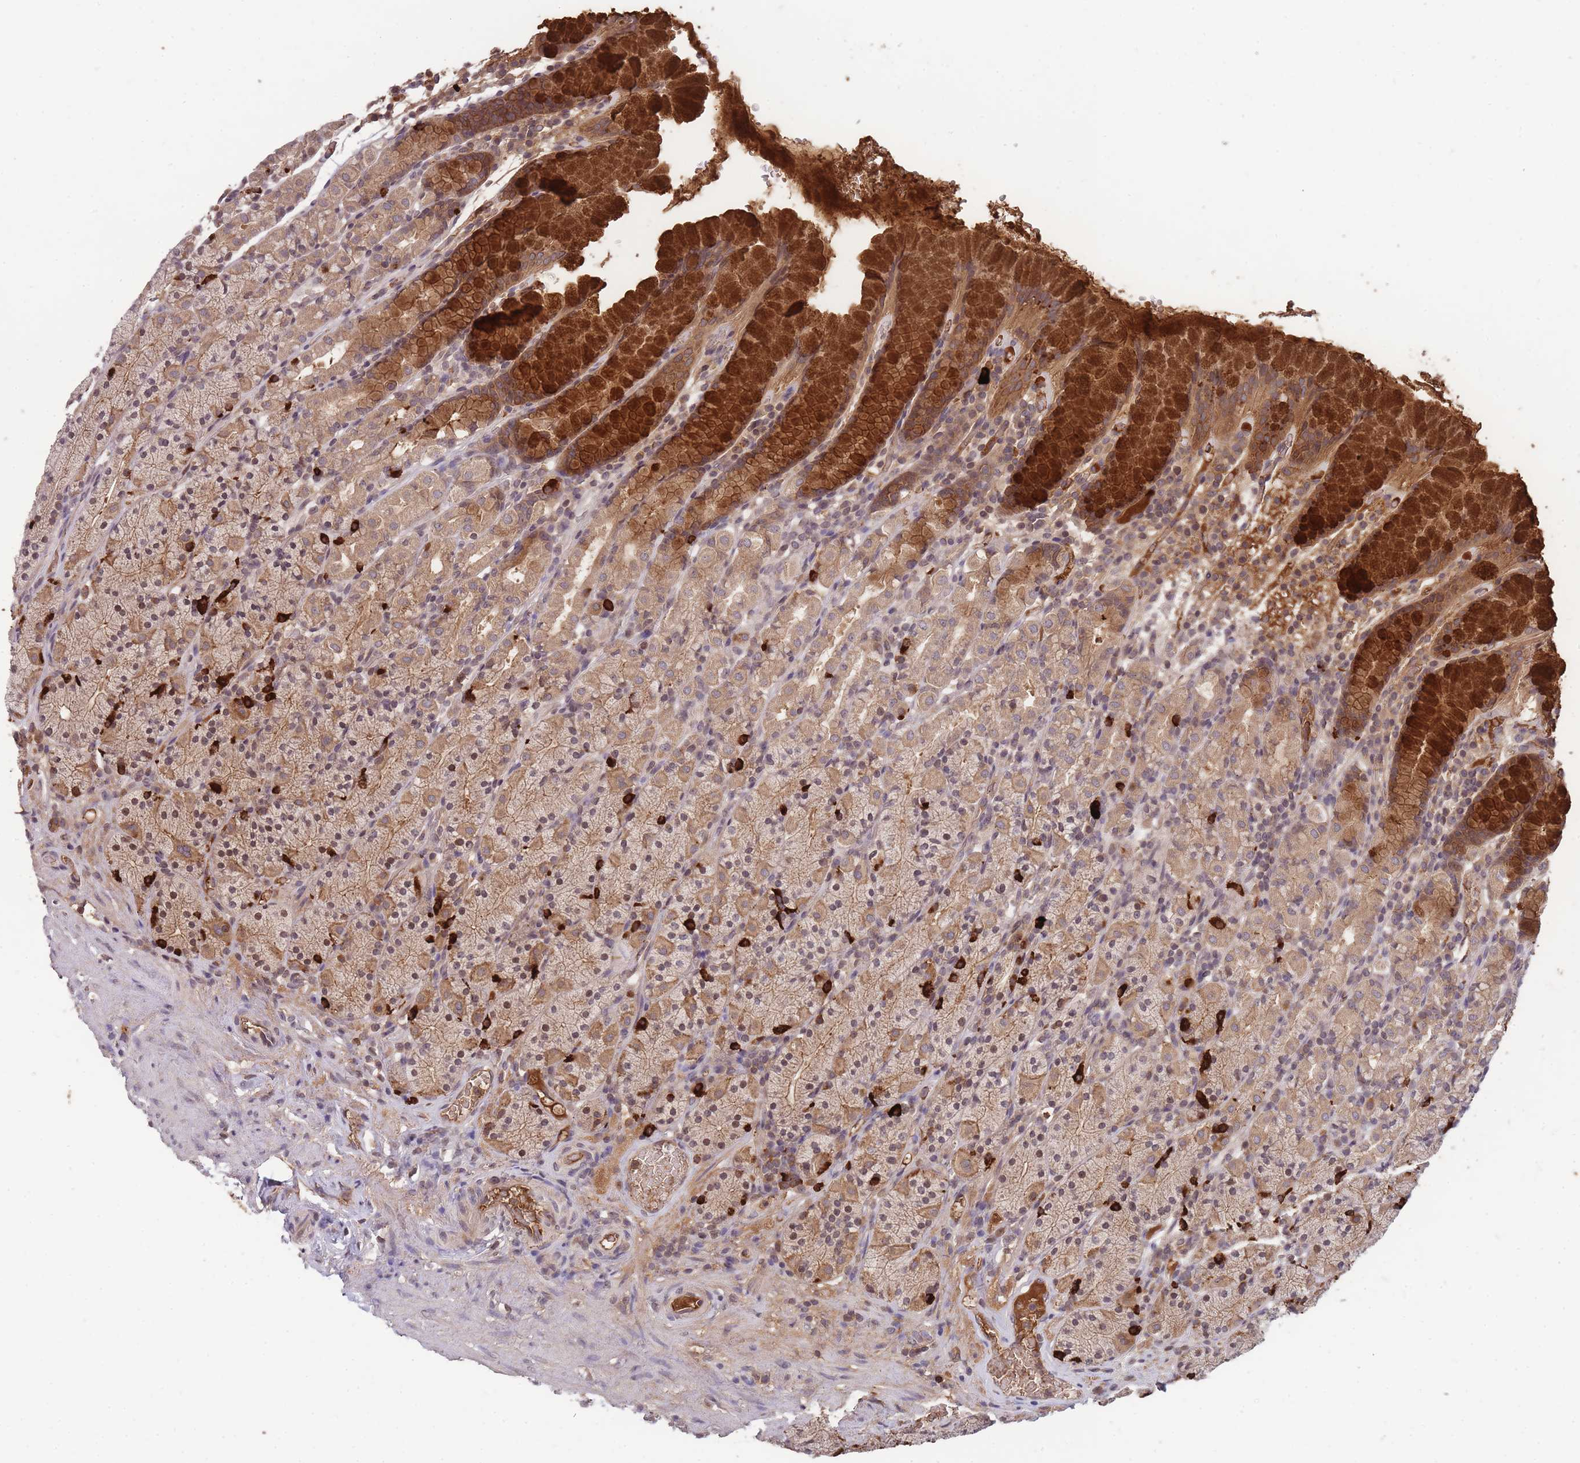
{"staining": {"intensity": "strong", "quantity": "25%-75%", "location": "cytoplasmic/membranous"}, "tissue": "stomach", "cell_type": "Glandular cells", "image_type": "normal", "snomed": [{"axis": "morphology", "description": "Normal tissue, NOS"}, {"axis": "topography", "description": "Stomach, upper"}, {"axis": "topography", "description": "Stomach"}], "caption": "Strong cytoplasmic/membranous staining for a protein is present in about 25%-75% of glandular cells of benign stomach using immunohistochemistry.", "gene": "RALGDS", "patient": {"sex": "male", "age": 62}}